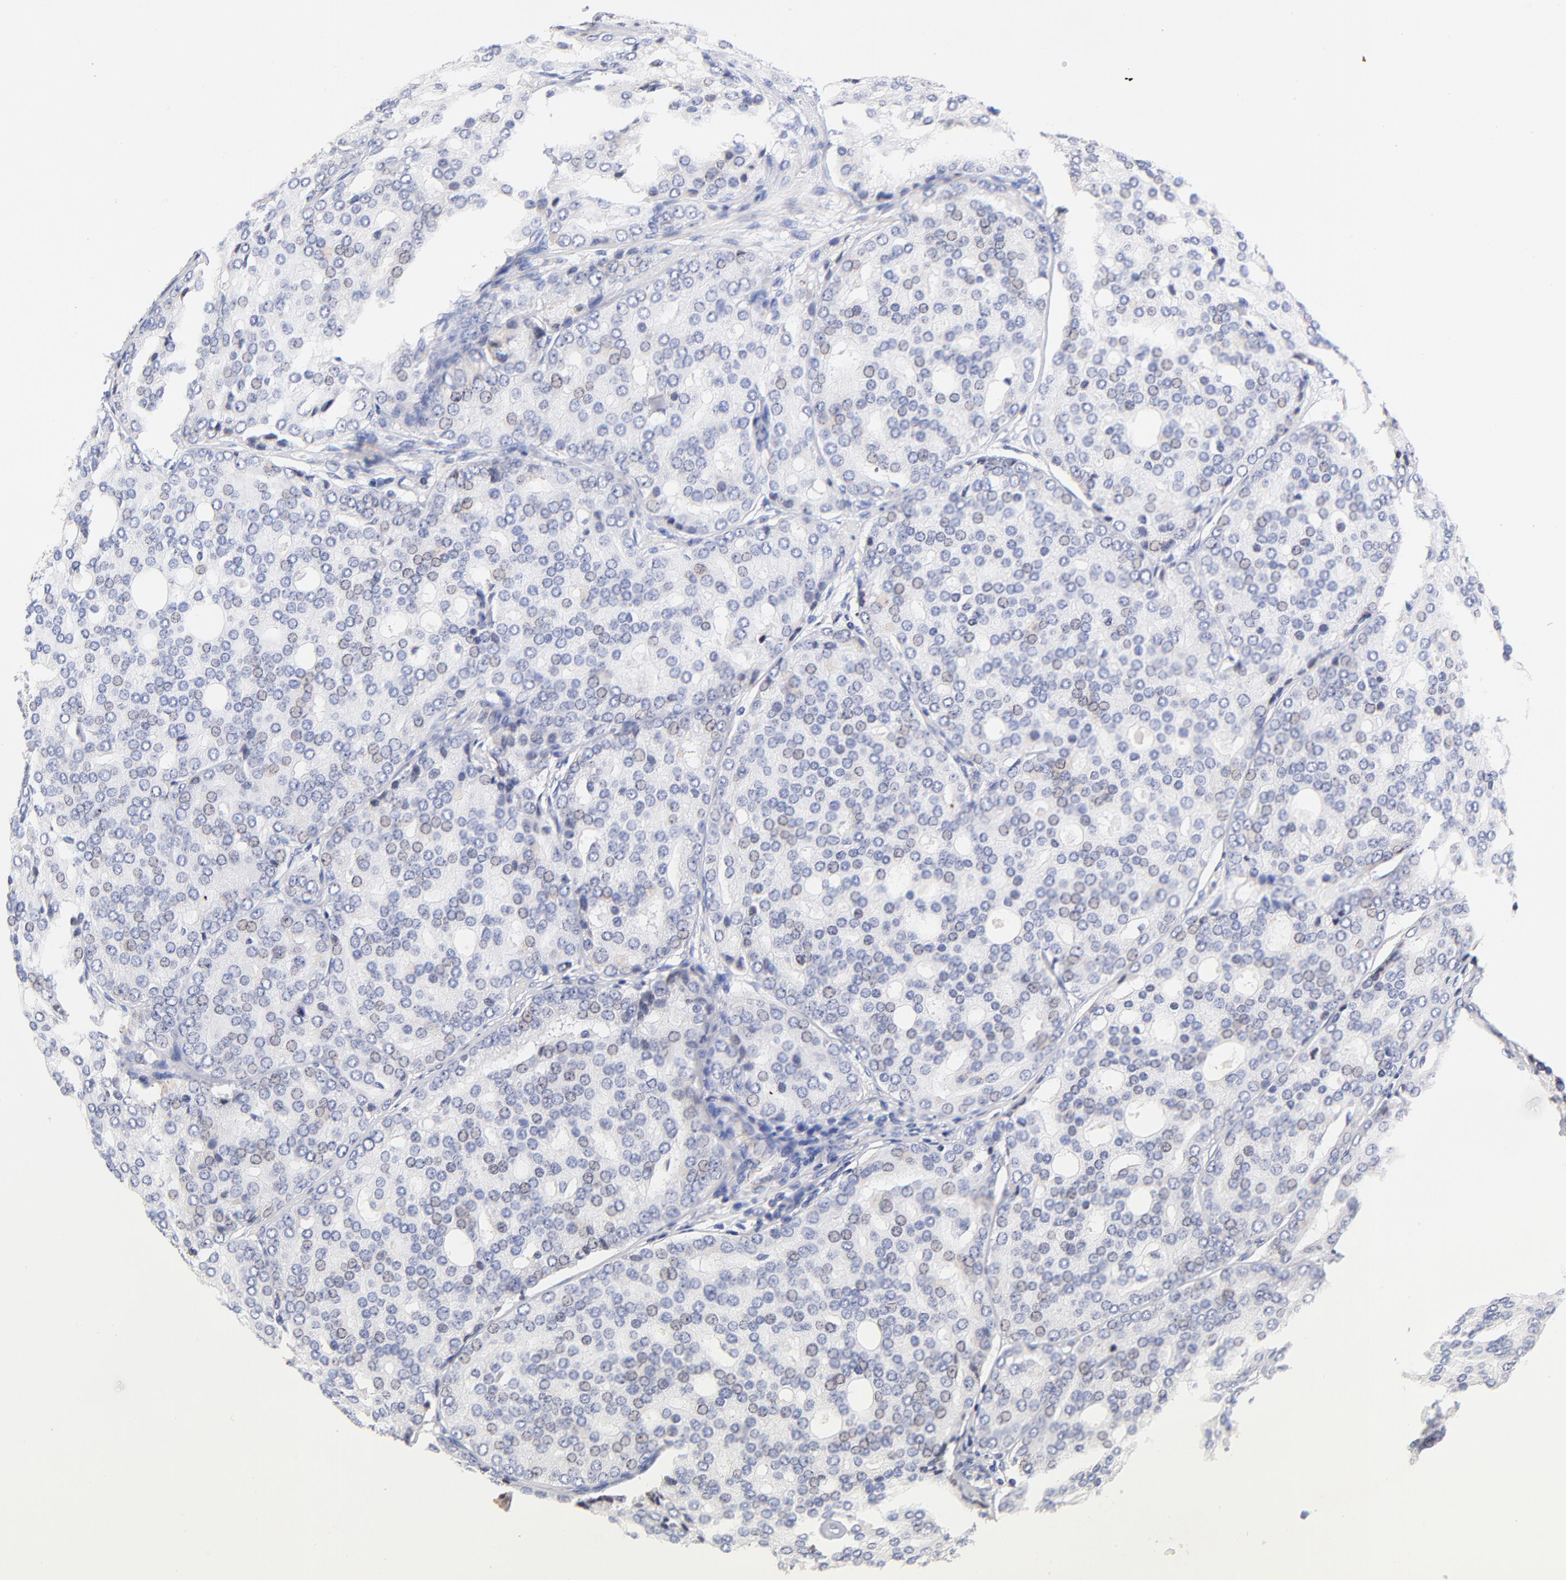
{"staining": {"intensity": "weak", "quantity": "<25%", "location": "cytoplasmic/membranous"}, "tissue": "prostate cancer", "cell_type": "Tumor cells", "image_type": "cancer", "snomed": [{"axis": "morphology", "description": "Adenocarcinoma, High grade"}, {"axis": "topography", "description": "Prostate"}], "caption": "DAB (3,3'-diaminobenzidine) immunohistochemical staining of human high-grade adenocarcinoma (prostate) reveals no significant expression in tumor cells.", "gene": "RPL27", "patient": {"sex": "male", "age": 64}}